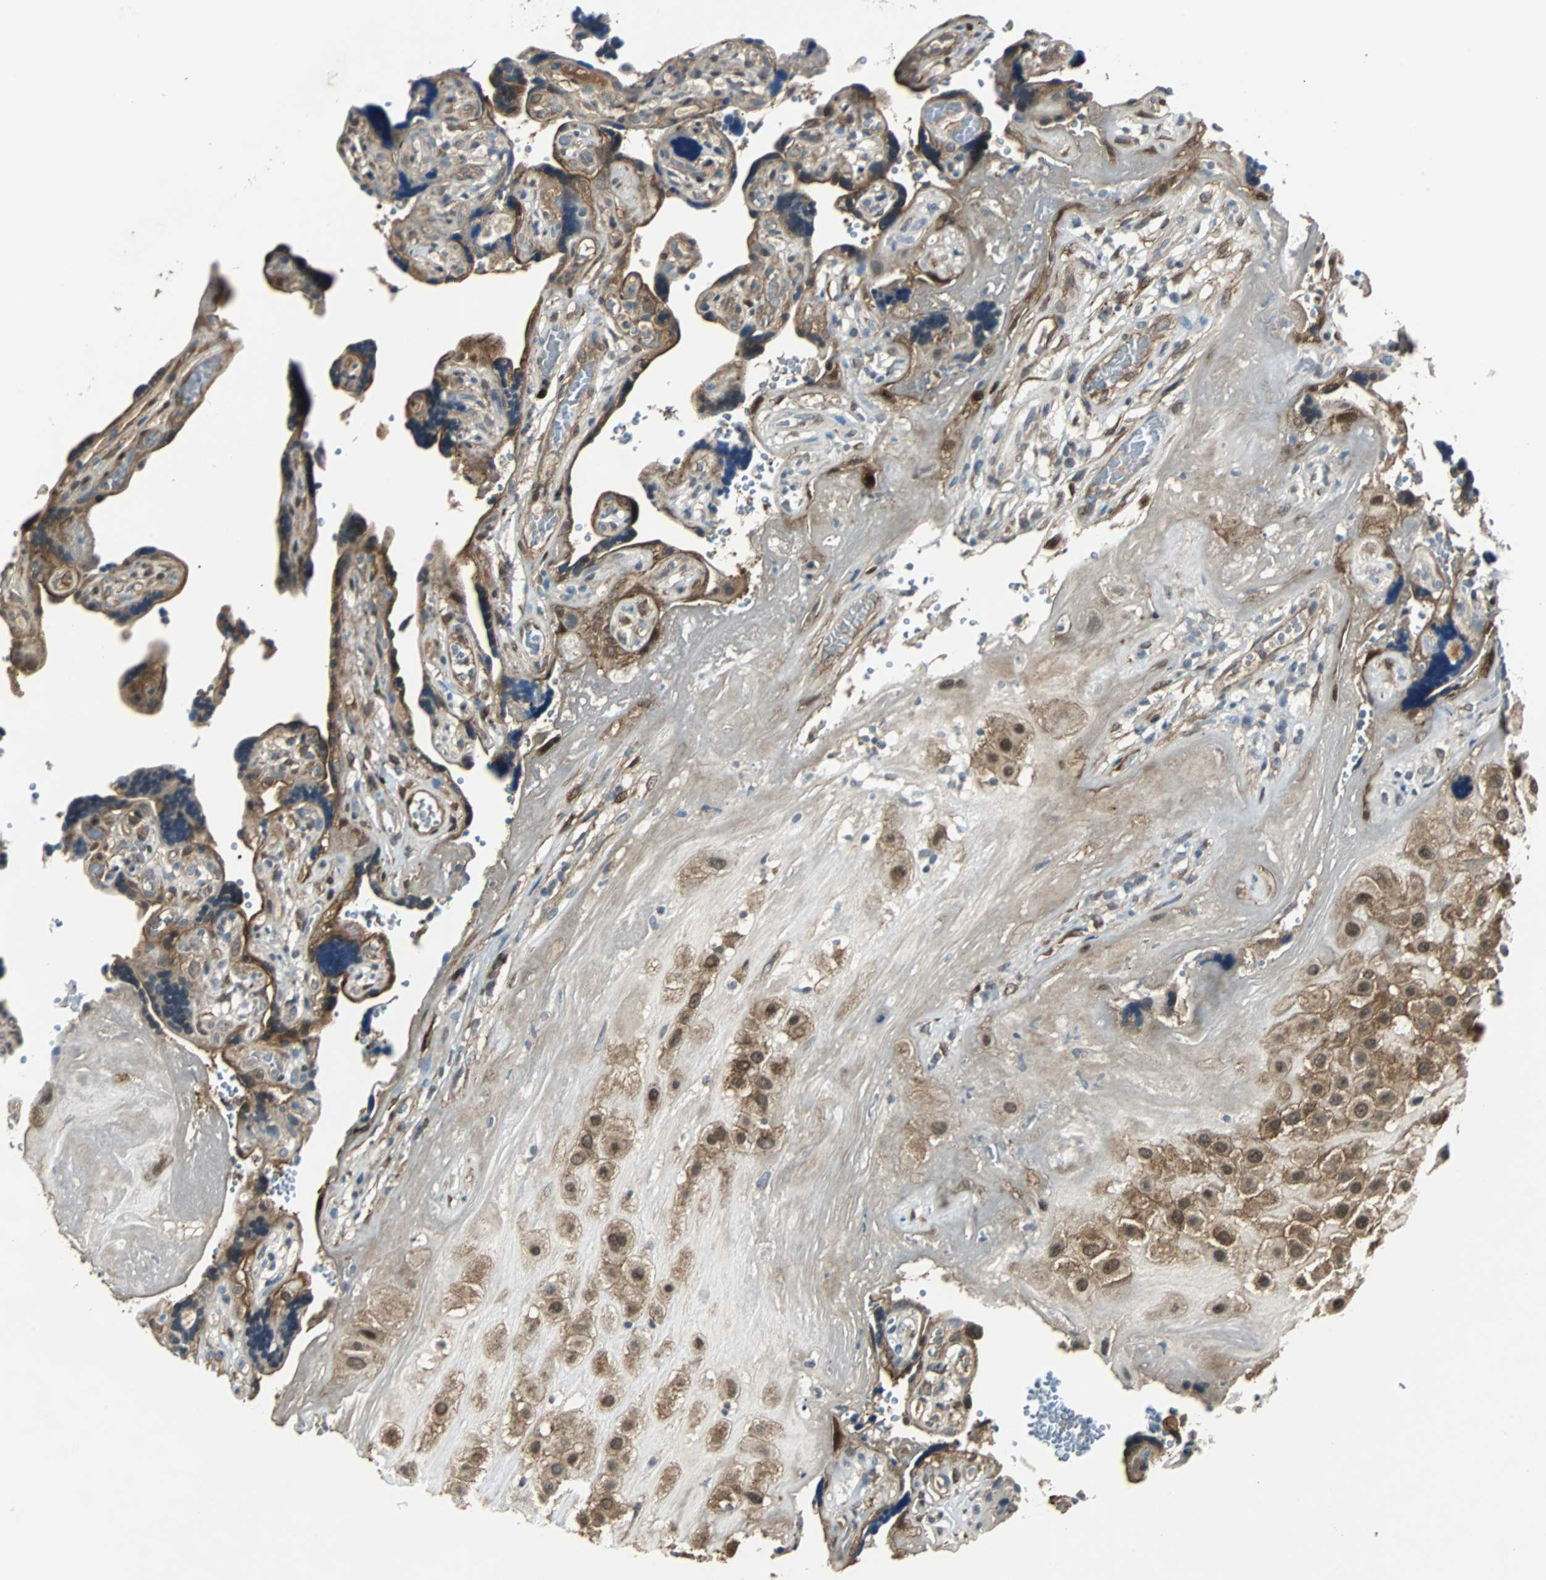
{"staining": {"intensity": "weak", "quantity": ">75%", "location": "cytoplasmic/membranous"}, "tissue": "placenta", "cell_type": "Decidual cells", "image_type": "normal", "snomed": [{"axis": "morphology", "description": "Normal tissue, NOS"}, {"axis": "topography", "description": "Placenta"}], "caption": "Placenta was stained to show a protein in brown. There is low levels of weak cytoplasmic/membranous positivity in approximately >75% of decidual cells.", "gene": "FHL2", "patient": {"sex": "female", "age": 30}}